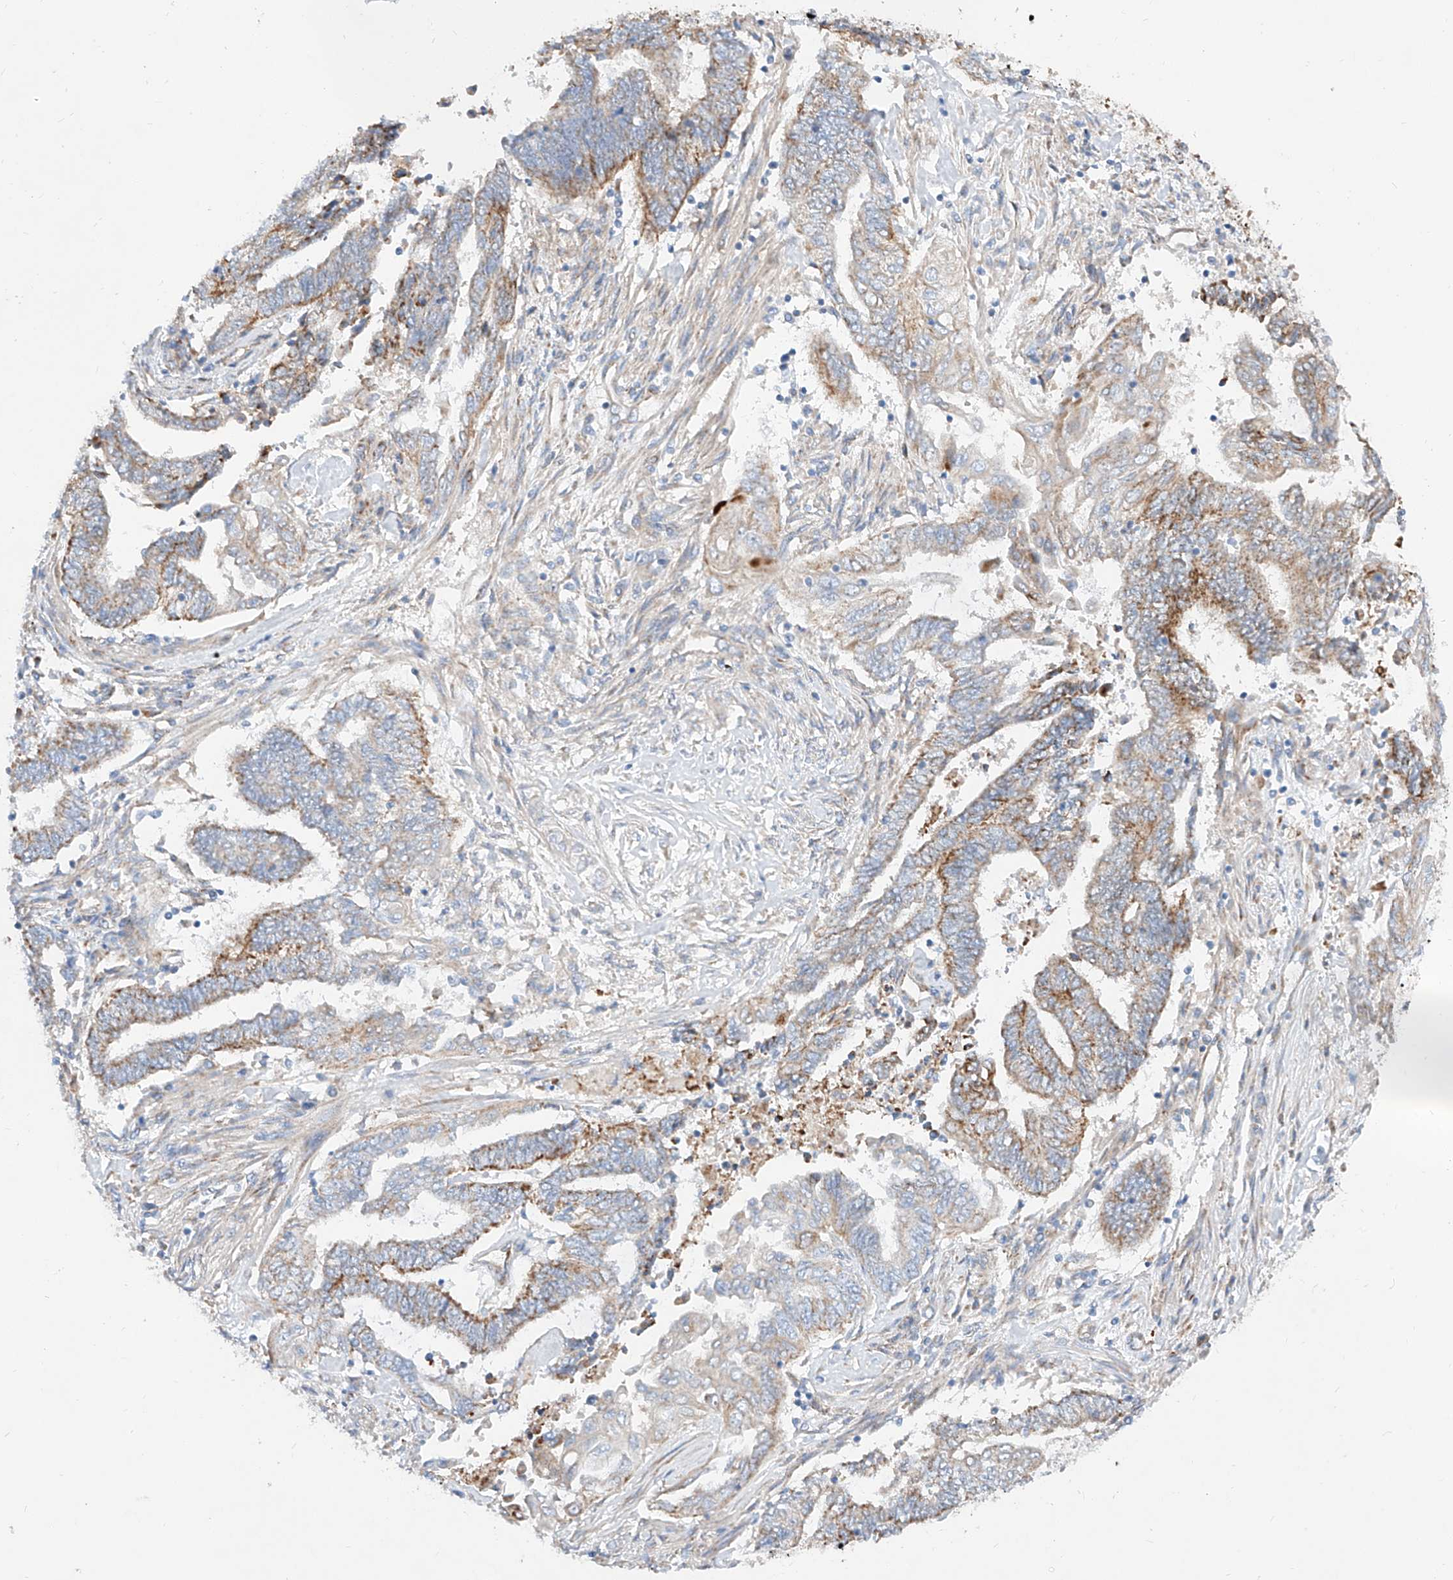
{"staining": {"intensity": "moderate", "quantity": "25%-75%", "location": "cytoplasmic/membranous"}, "tissue": "endometrial cancer", "cell_type": "Tumor cells", "image_type": "cancer", "snomed": [{"axis": "morphology", "description": "Adenocarcinoma, NOS"}, {"axis": "topography", "description": "Uterus"}, {"axis": "topography", "description": "Endometrium"}], "caption": "There is medium levels of moderate cytoplasmic/membranous staining in tumor cells of endometrial adenocarcinoma, as demonstrated by immunohistochemical staining (brown color).", "gene": "CST9", "patient": {"sex": "female", "age": 70}}